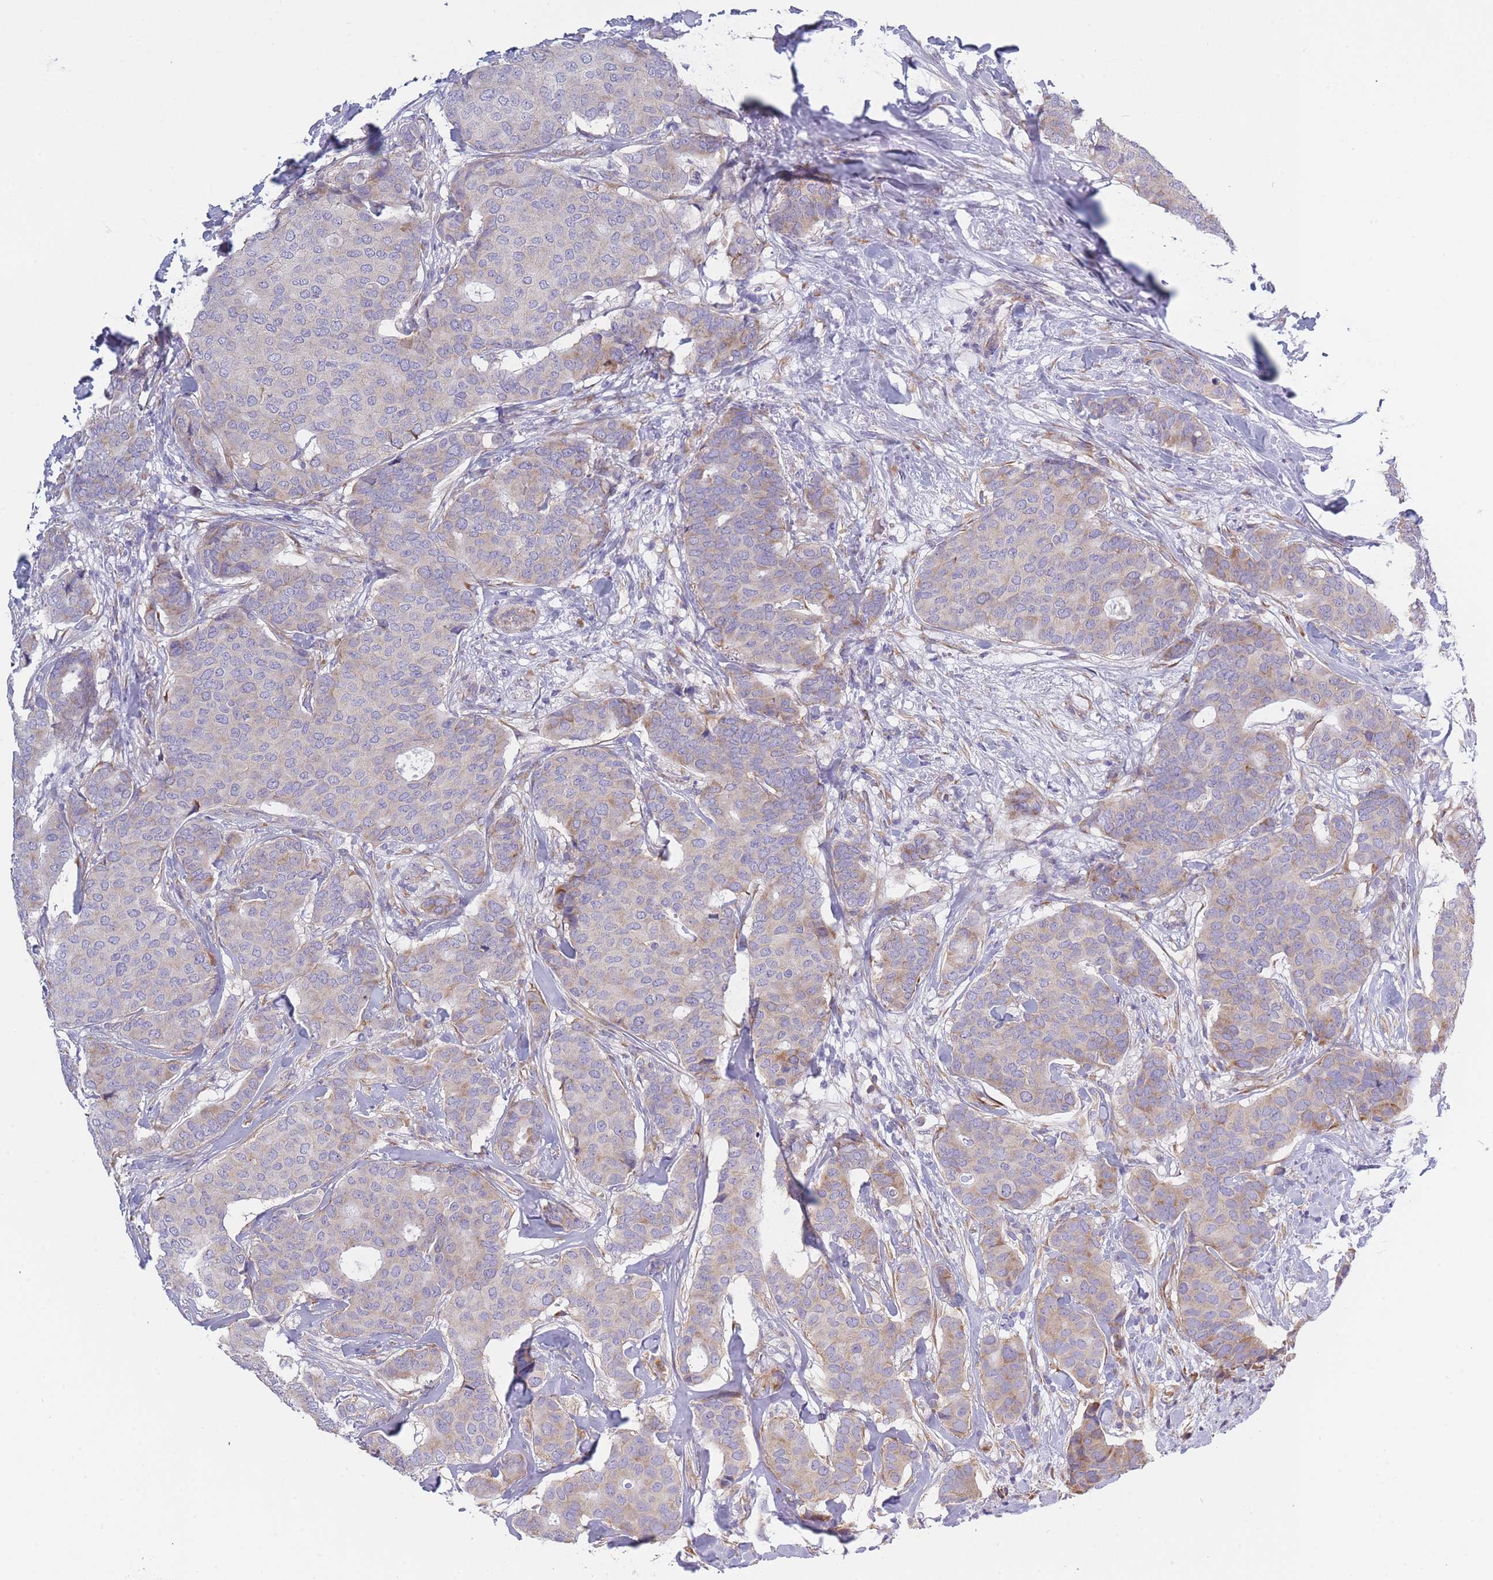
{"staining": {"intensity": "weak", "quantity": "25%-75%", "location": "cytoplasmic/membranous"}, "tissue": "breast cancer", "cell_type": "Tumor cells", "image_type": "cancer", "snomed": [{"axis": "morphology", "description": "Duct carcinoma"}, {"axis": "topography", "description": "Breast"}], "caption": "Weak cytoplasmic/membranous expression is appreciated in about 25%-75% of tumor cells in breast infiltrating ductal carcinoma.", "gene": "NDUFAF6", "patient": {"sex": "female", "age": 75}}